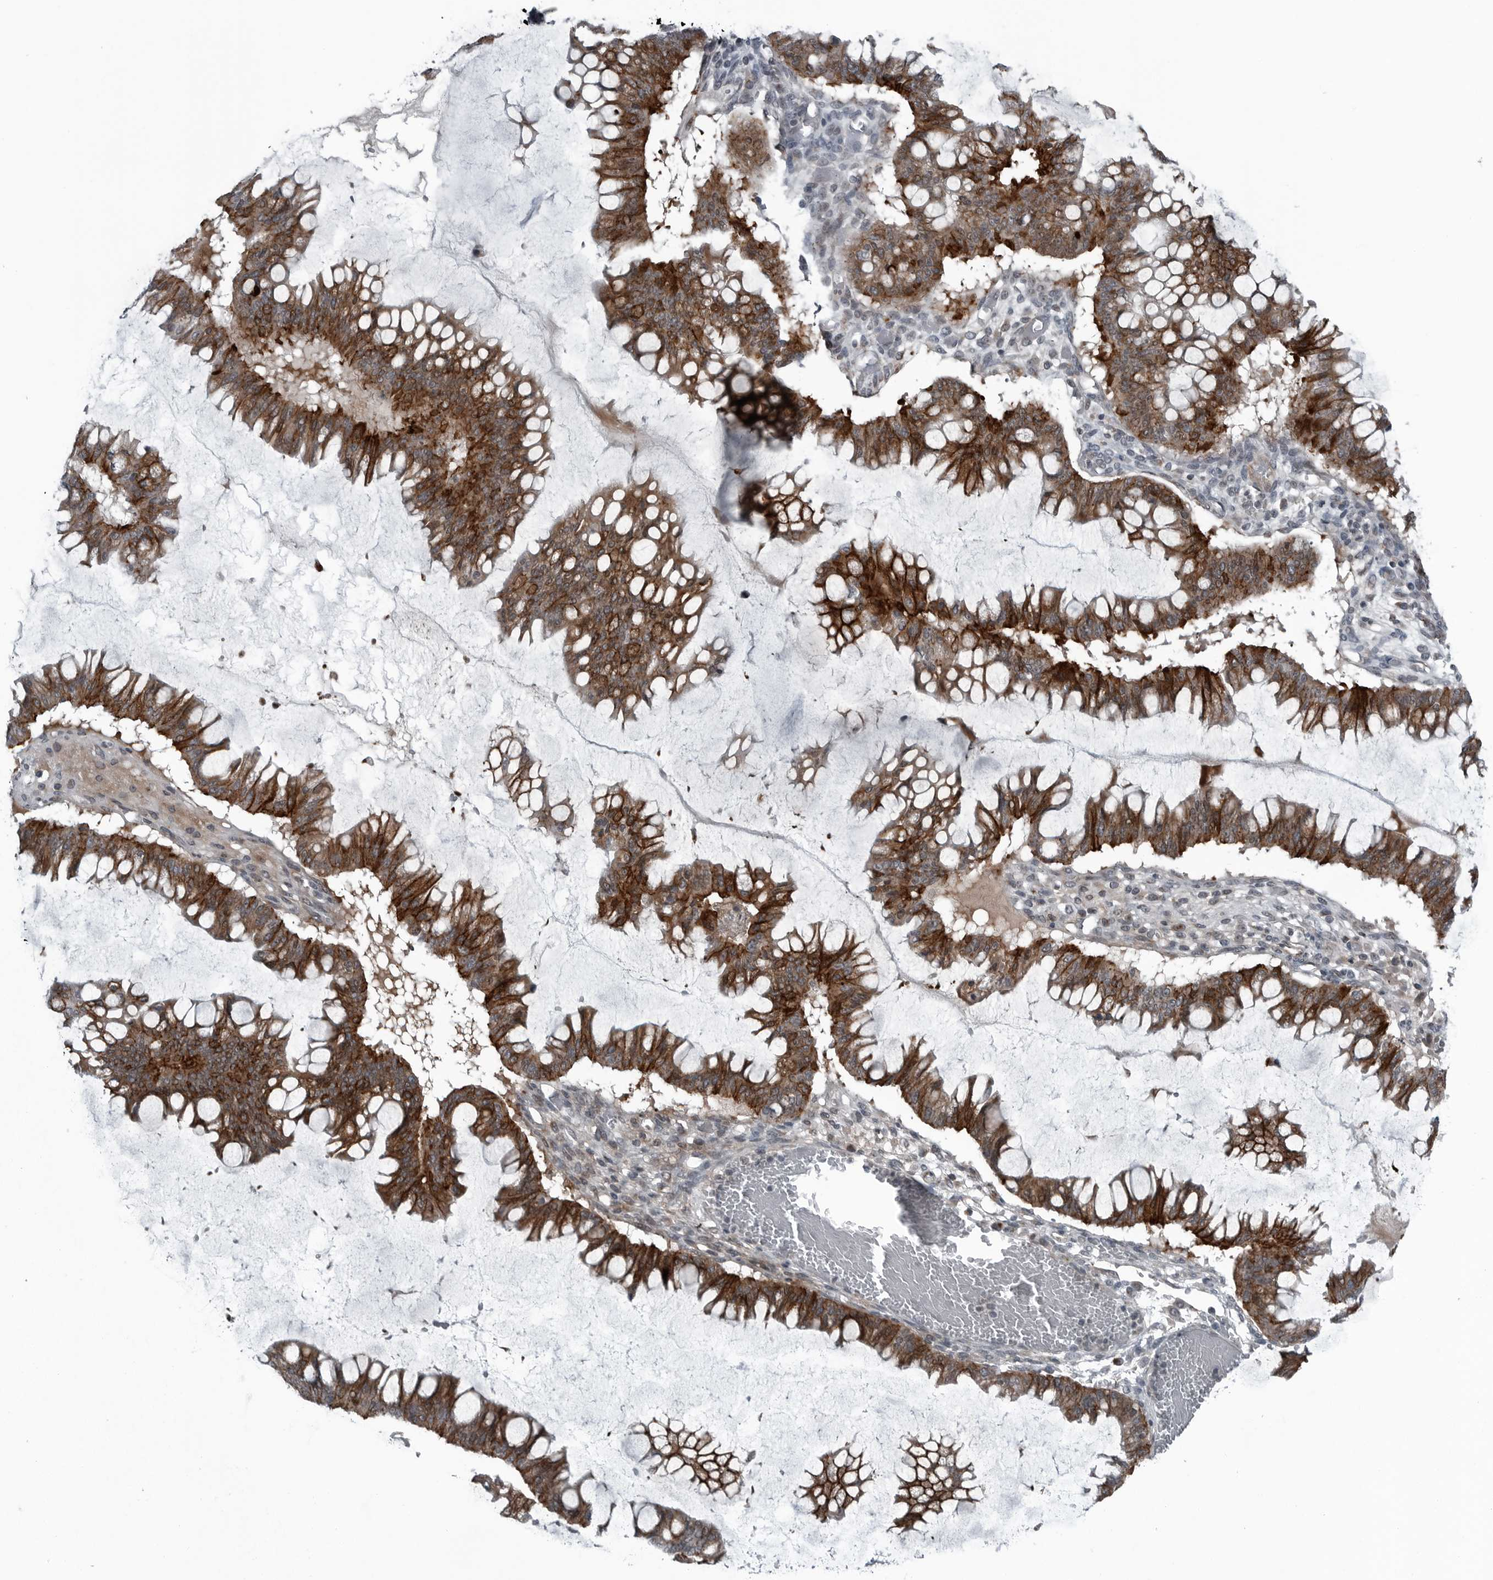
{"staining": {"intensity": "strong", "quantity": ">75%", "location": "cytoplasmic/membranous"}, "tissue": "ovarian cancer", "cell_type": "Tumor cells", "image_type": "cancer", "snomed": [{"axis": "morphology", "description": "Cystadenocarcinoma, mucinous, NOS"}, {"axis": "topography", "description": "Ovary"}], "caption": "This histopathology image displays ovarian cancer stained with IHC to label a protein in brown. The cytoplasmic/membranous of tumor cells show strong positivity for the protein. Nuclei are counter-stained blue.", "gene": "GAK", "patient": {"sex": "female", "age": 73}}